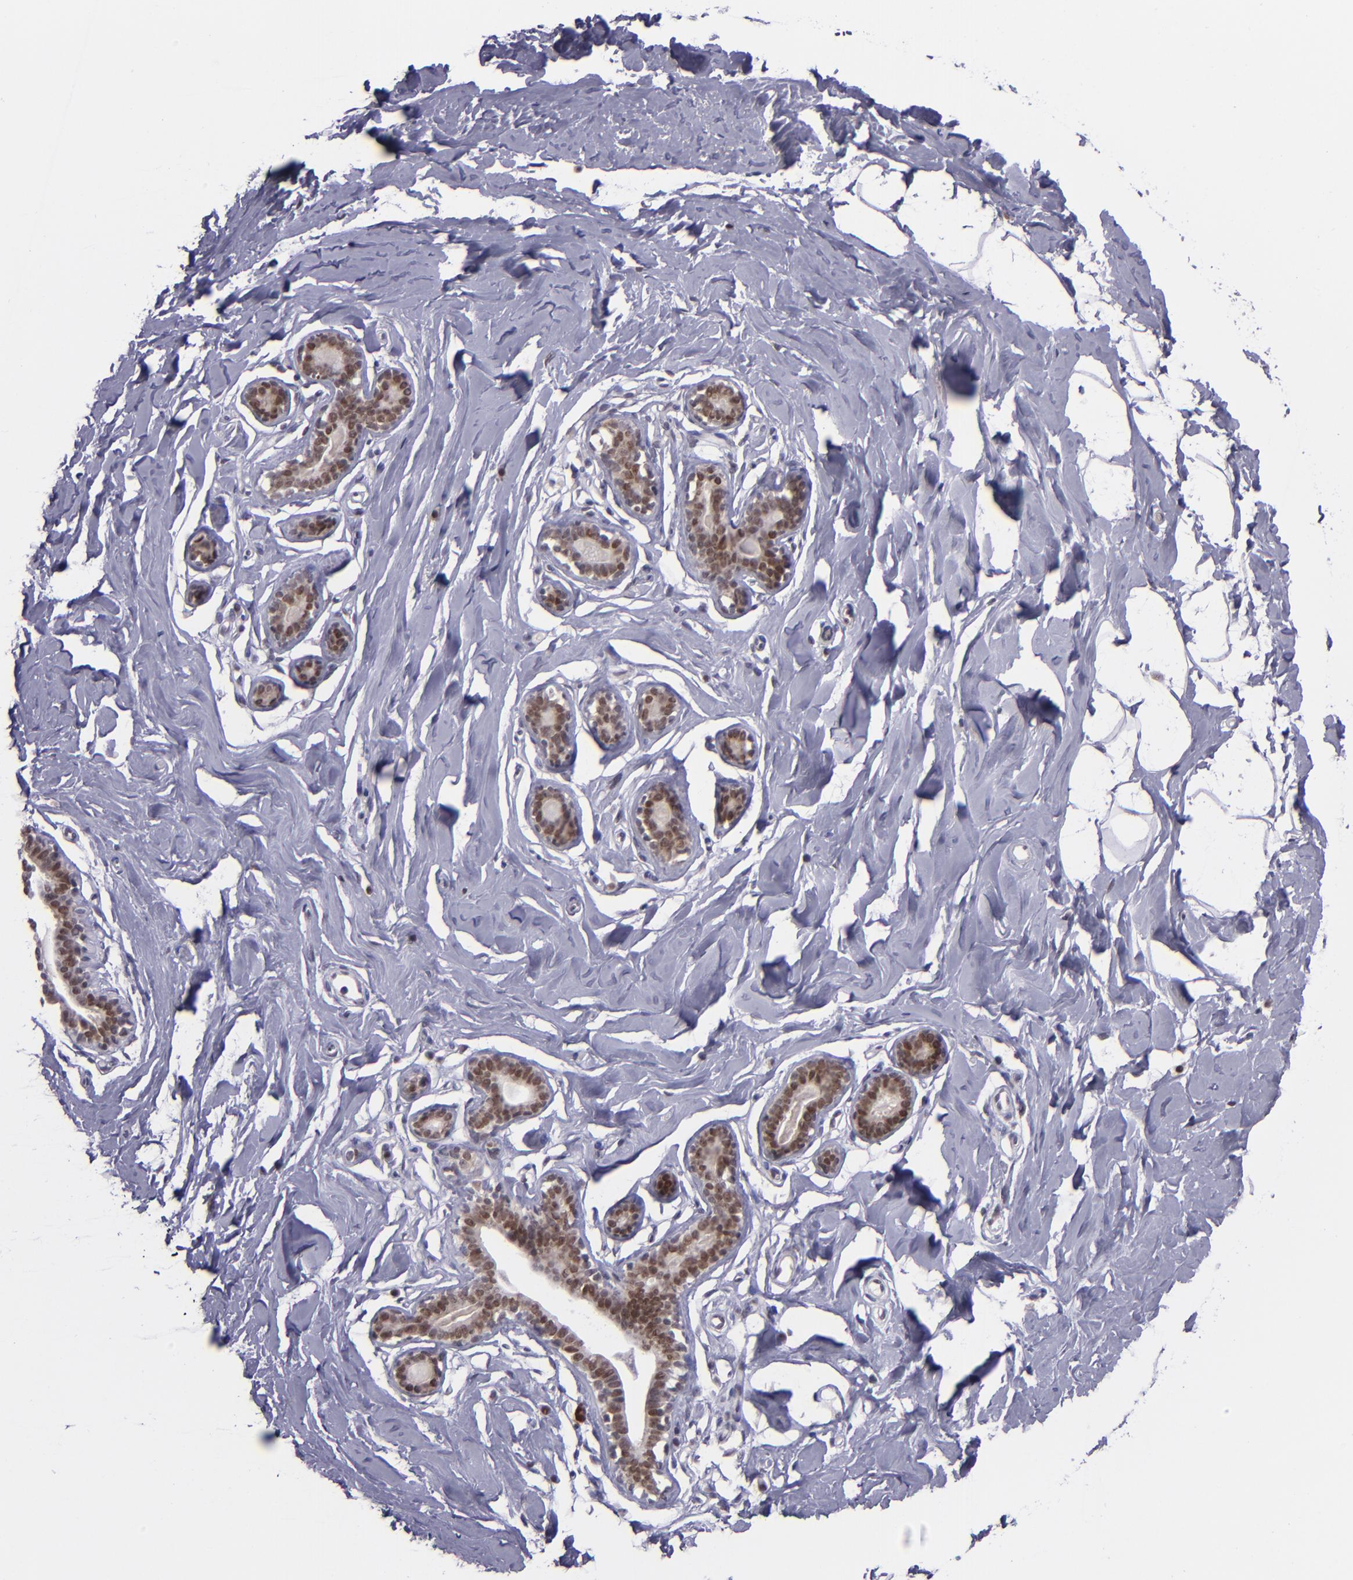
{"staining": {"intensity": "negative", "quantity": "none", "location": "none"}, "tissue": "breast", "cell_type": "Adipocytes", "image_type": "normal", "snomed": [{"axis": "morphology", "description": "Normal tissue, NOS"}, {"axis": "topography", "description": "Breast"}], "caption": "Protein analysis of normal breast shows no significant expression in adipocytes.", "gene": "BAG1", "patient": {"sex": "female", "age": 23}}